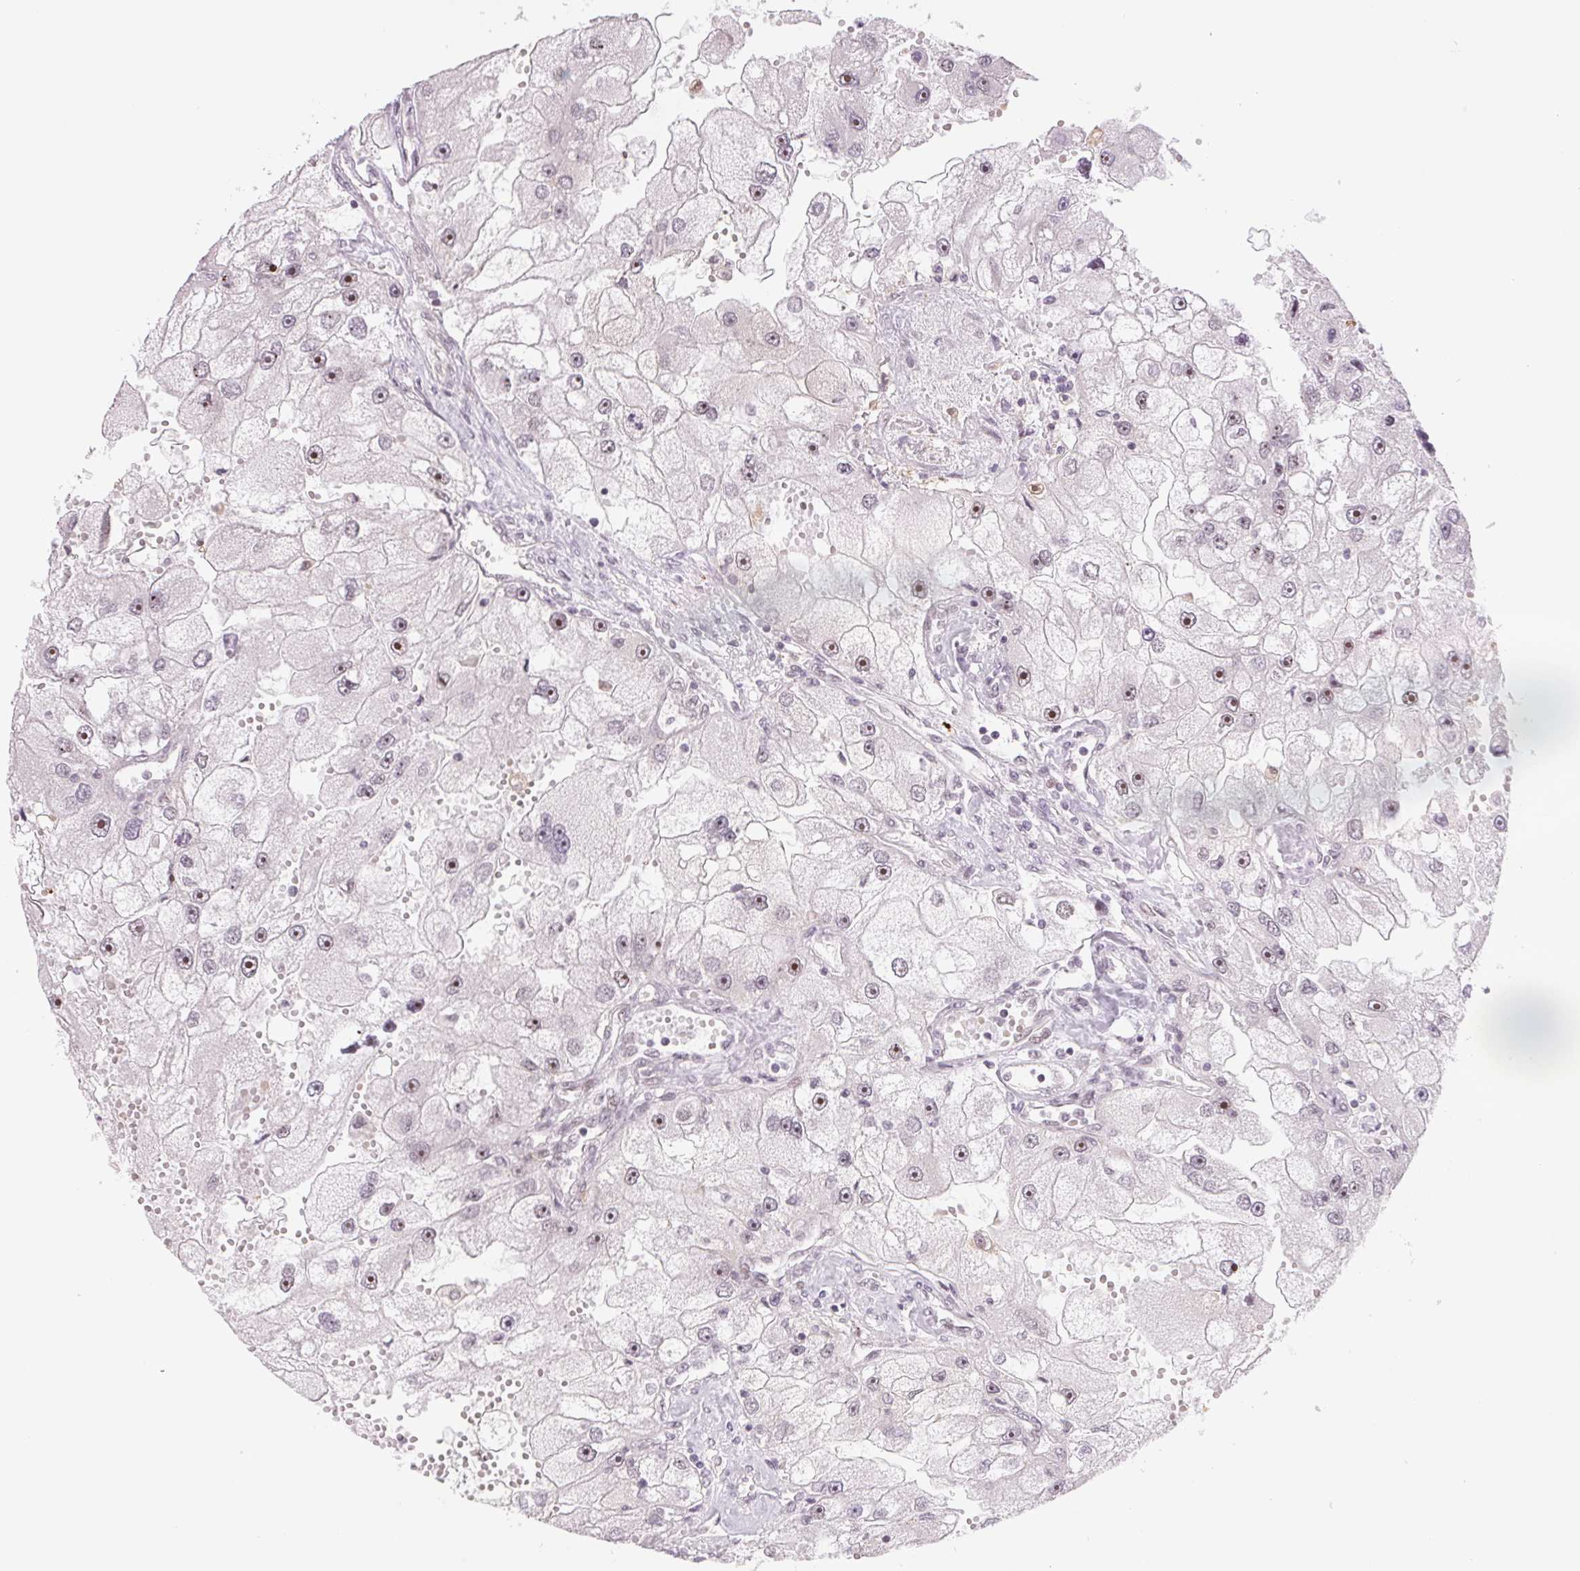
{"staining": {"intensity": "moderate", "quantity": ">75%", "location": "nuclear"}, "tissue": "renal cancer", "cell_type": "Tumor cells", "image_type": "cancer", "snomed": [{"axis": "morphology", "description": "Adenocarcinoma, NOS"}, {"axis": "topography", "description": "Kidney"}], "caption": "Tumor cells display moderate nuclear positivity in about >75% of cells in renal adenocarcinoma.", "gene": "DNAJB6", "patient": {"sex": "male", "age": 63}}